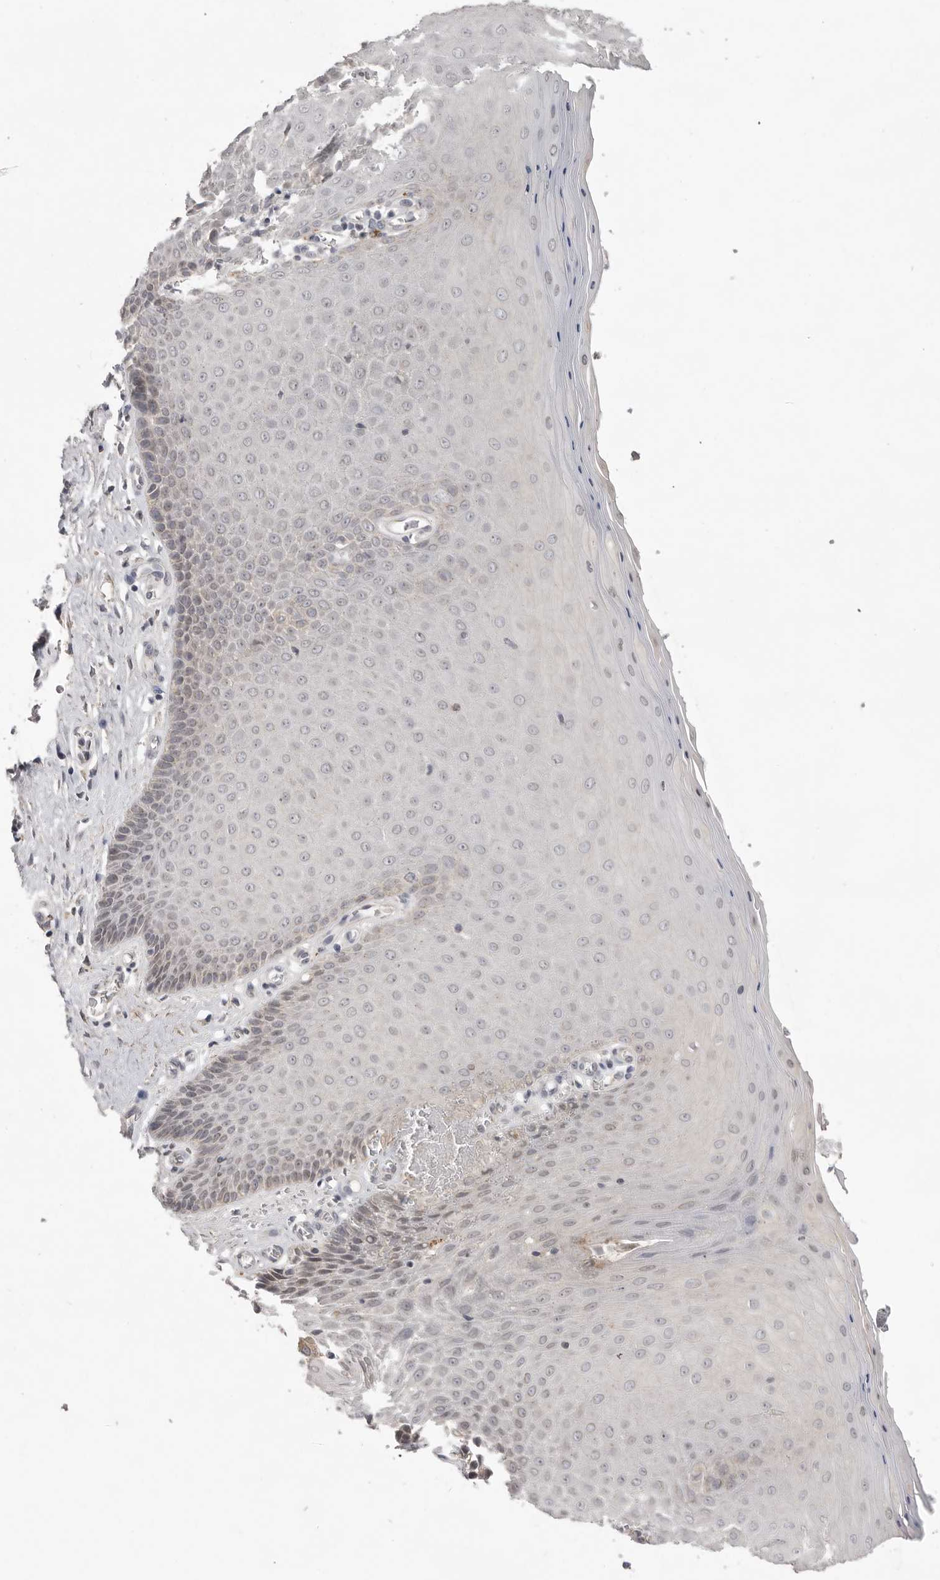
{"staining": {"intensity": "weak", "quantity": "25%-75%", "location": "cytoplasmic/membranous"}, "tissue": "cervix", "cell_type": "Glandular cells", "image_type": "normal", "snomed": [{"axis": "morphology", "description": "Normal tissue, NOS"}, {"axis": "topography", "description": "Cervix"}], "caption": "An immunohistochemistry image of normal tissue is shown. Protein staining in brown shows weak cytoplasmic/membranous positivity in cervix within glandular cells. (DAB IHC, brown staining for protein, blue staining for nuclei).", "gene": "TLR3", "patient": {"sex": "female", "age": 55}}